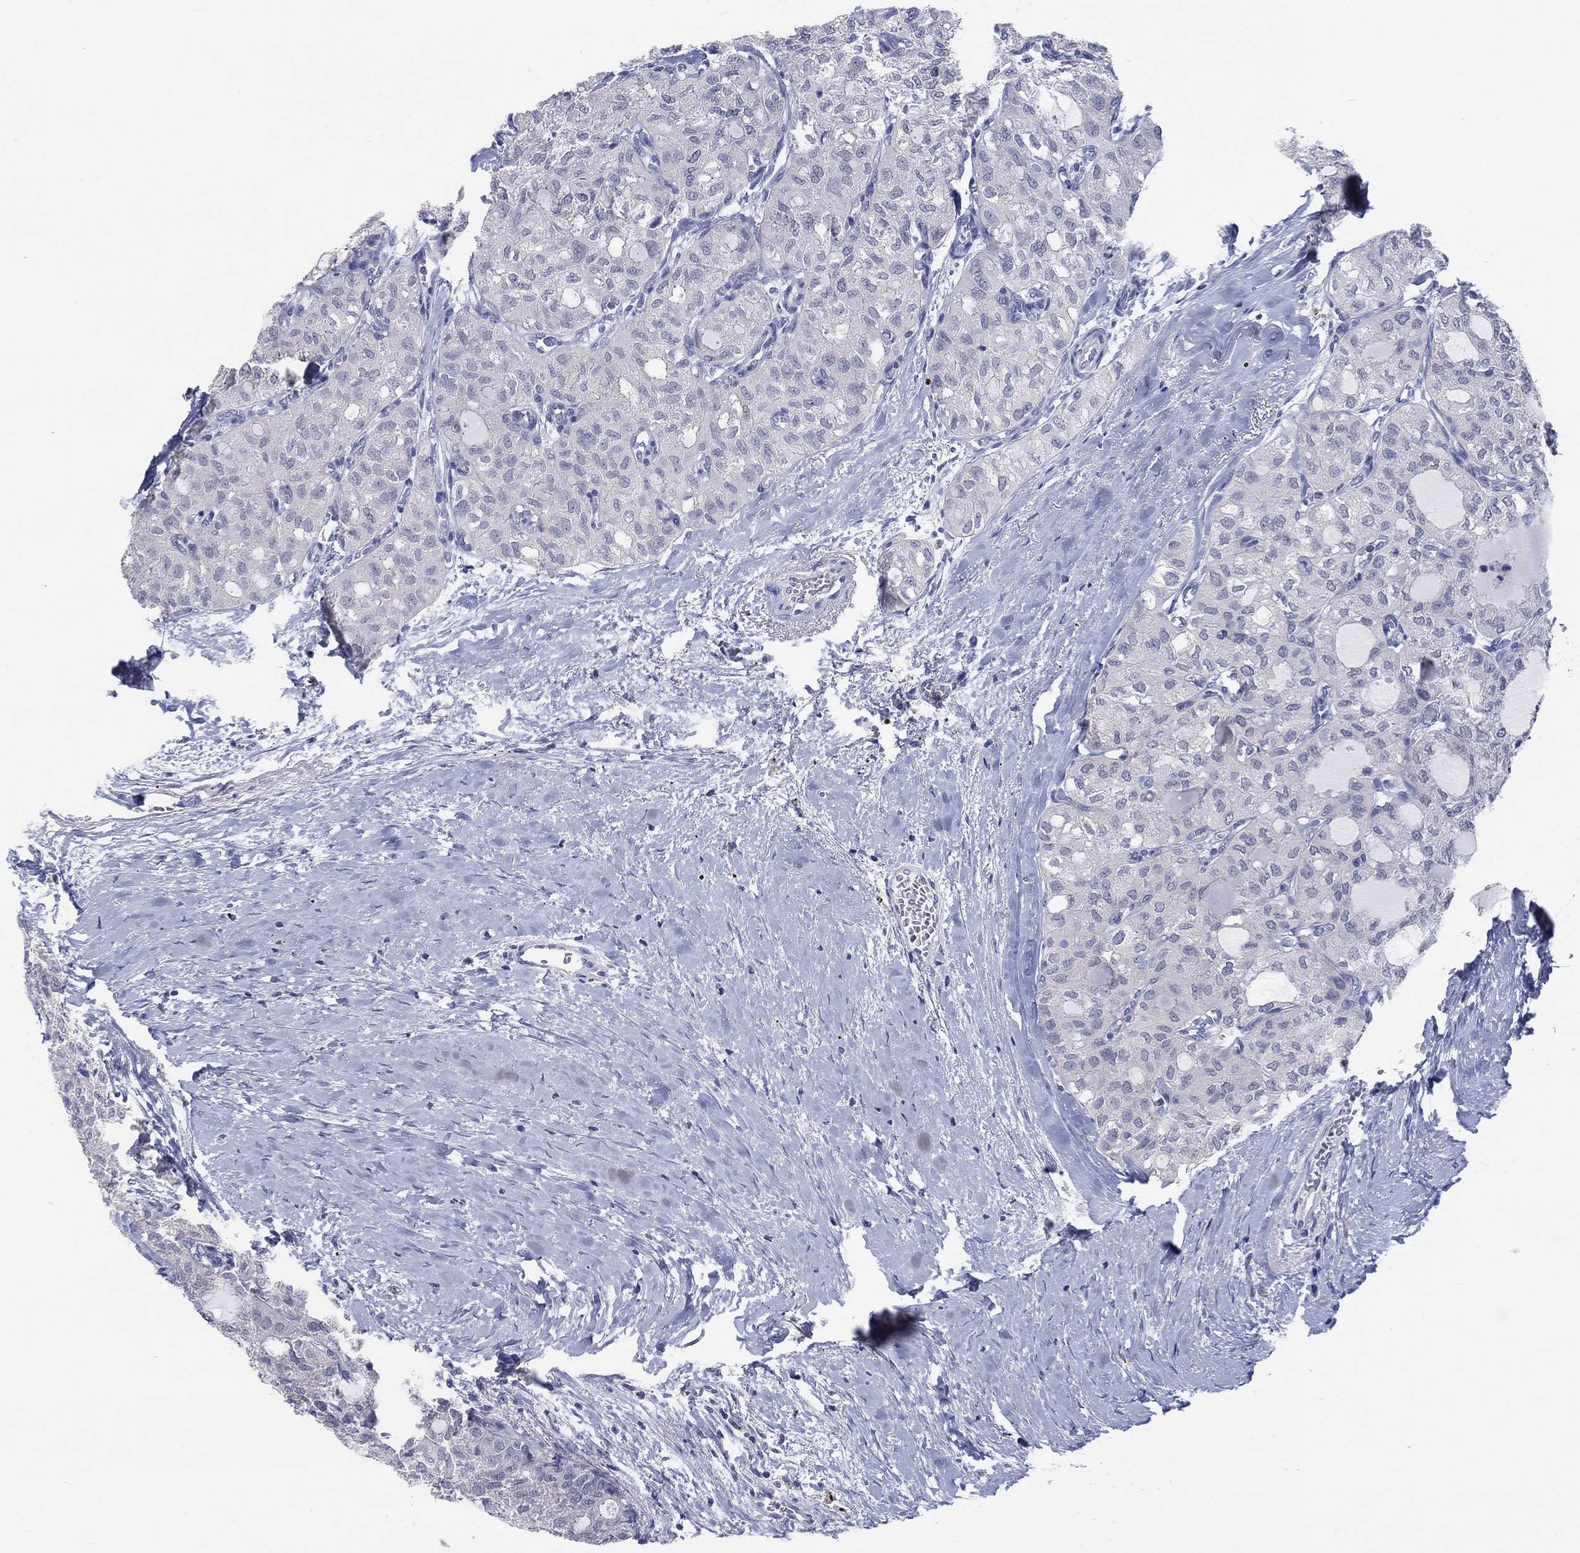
{"staining": {"intensity": "negative", "quantity": "none", "location": "none"}, "tissue": "thyroid cancer", "cell_type": "Tumor cells", "image_type": "cancer", "snomed": [{"axis": "morphology", "description": "Follicular adenoma carcinoma, NOS"}, {"axis": "topography", "description": "Thyroid gland"}], "caption": "This is an immunohistochemistry (IHC) histopathology image of thyroid cancer (follicular adenoma carcinoma). There is no positivity in tumor cells.", "gene": "FER1L6", "patient": {"sex": "male", "age": 75}}